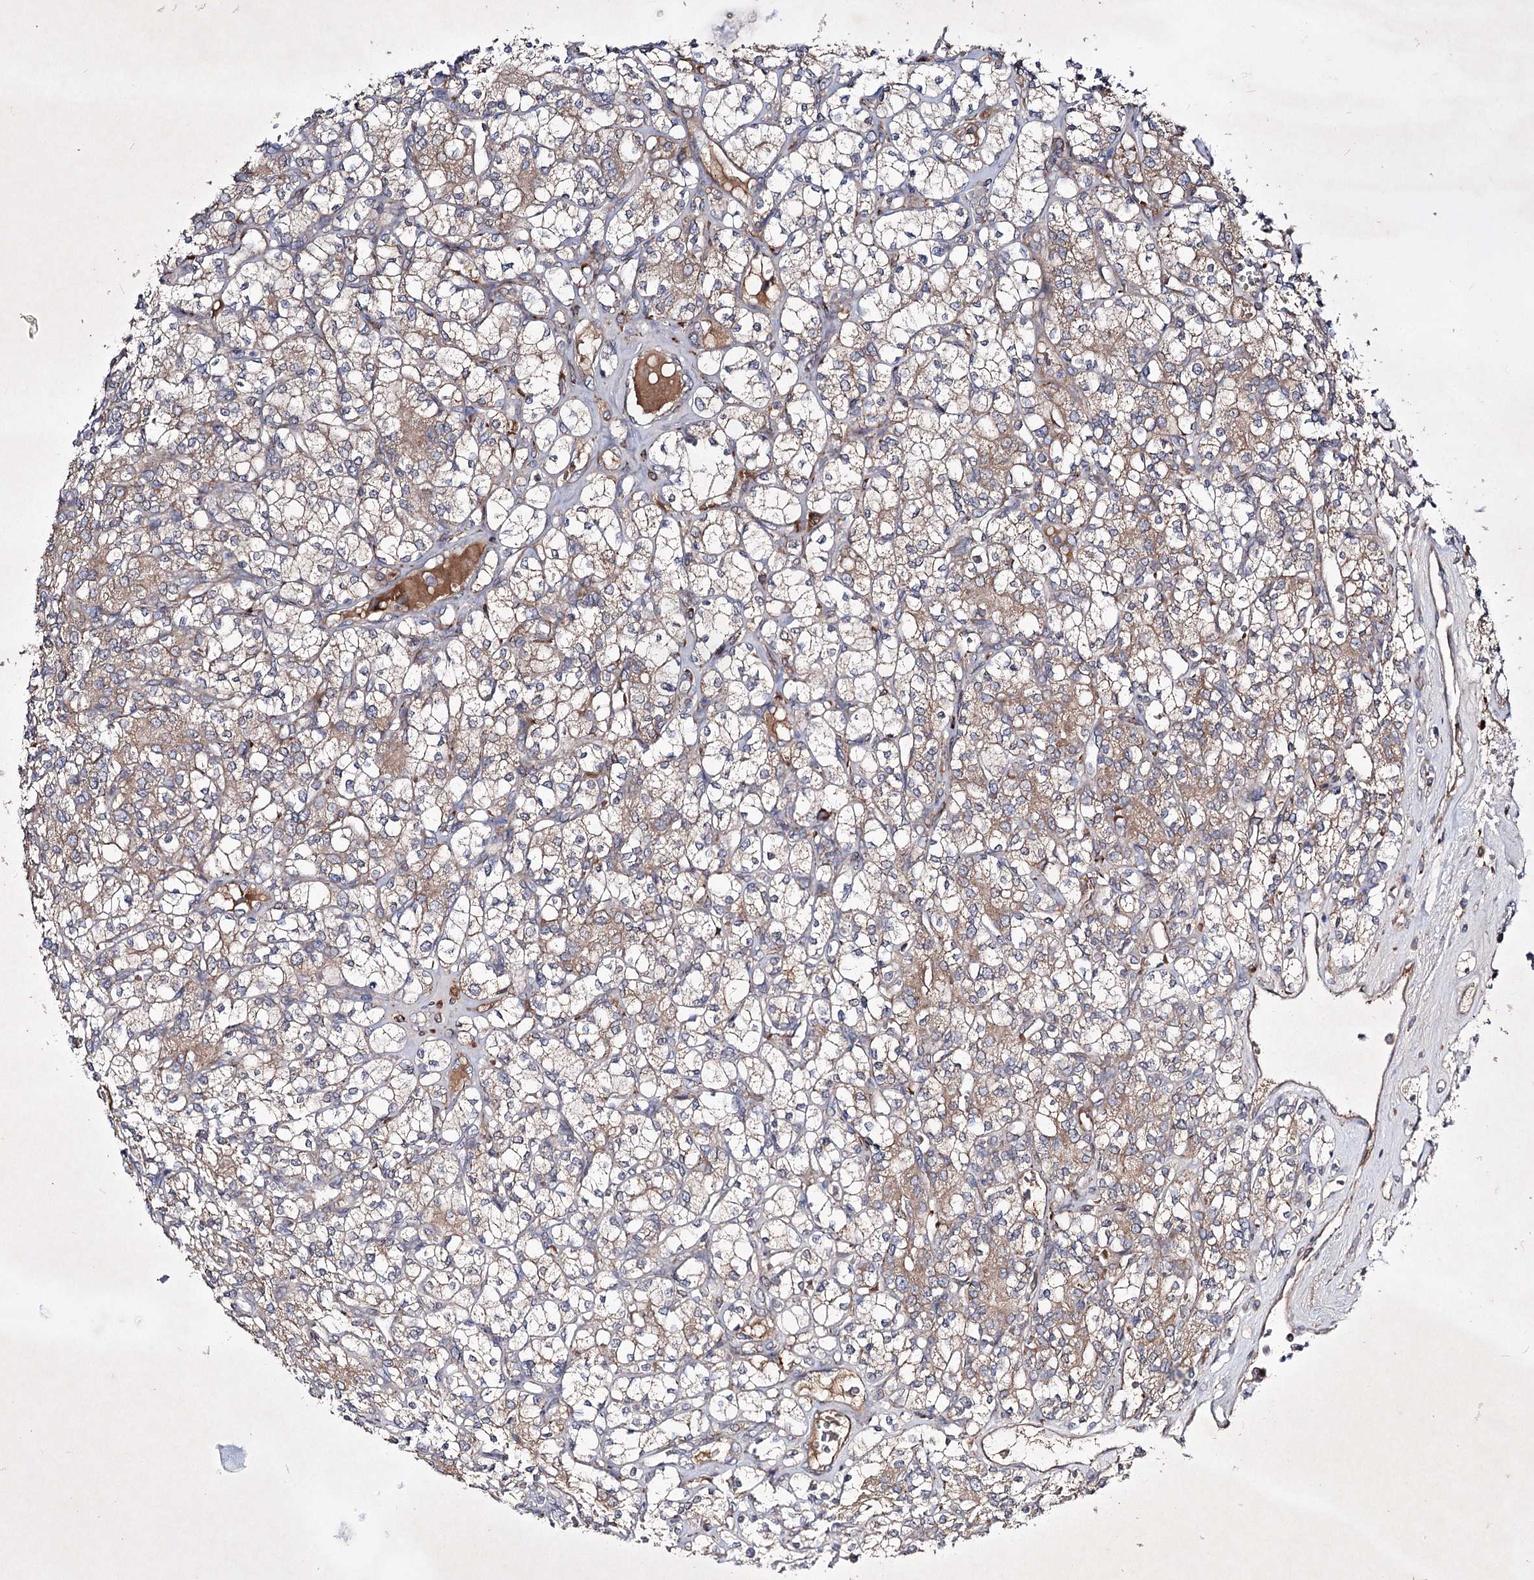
{"staining": {"intensity": "weak", "quantity": ">75%", "location": "cytoplasmic/membranous"}, "tissue": "renal cancer", "cell_type": "Tumor cells", "image_type": "cancer", "snomed": [{"axis": "morphology", "description": "Adenocarcinoma, NOS"}, {"axis": "topography", "description": "Kidney"}], "caption": "Immunohistochemical staining of renal adenocarcinoma displays low levels of weak cytoplasmic/membranous protein staining in approximately >75% of tumor cells. Immunohistochemistry stains the protein in brown and the nuclei are stained blue.", "gene": "ALG9", "patient": {"sex": "male", "age": 77}}